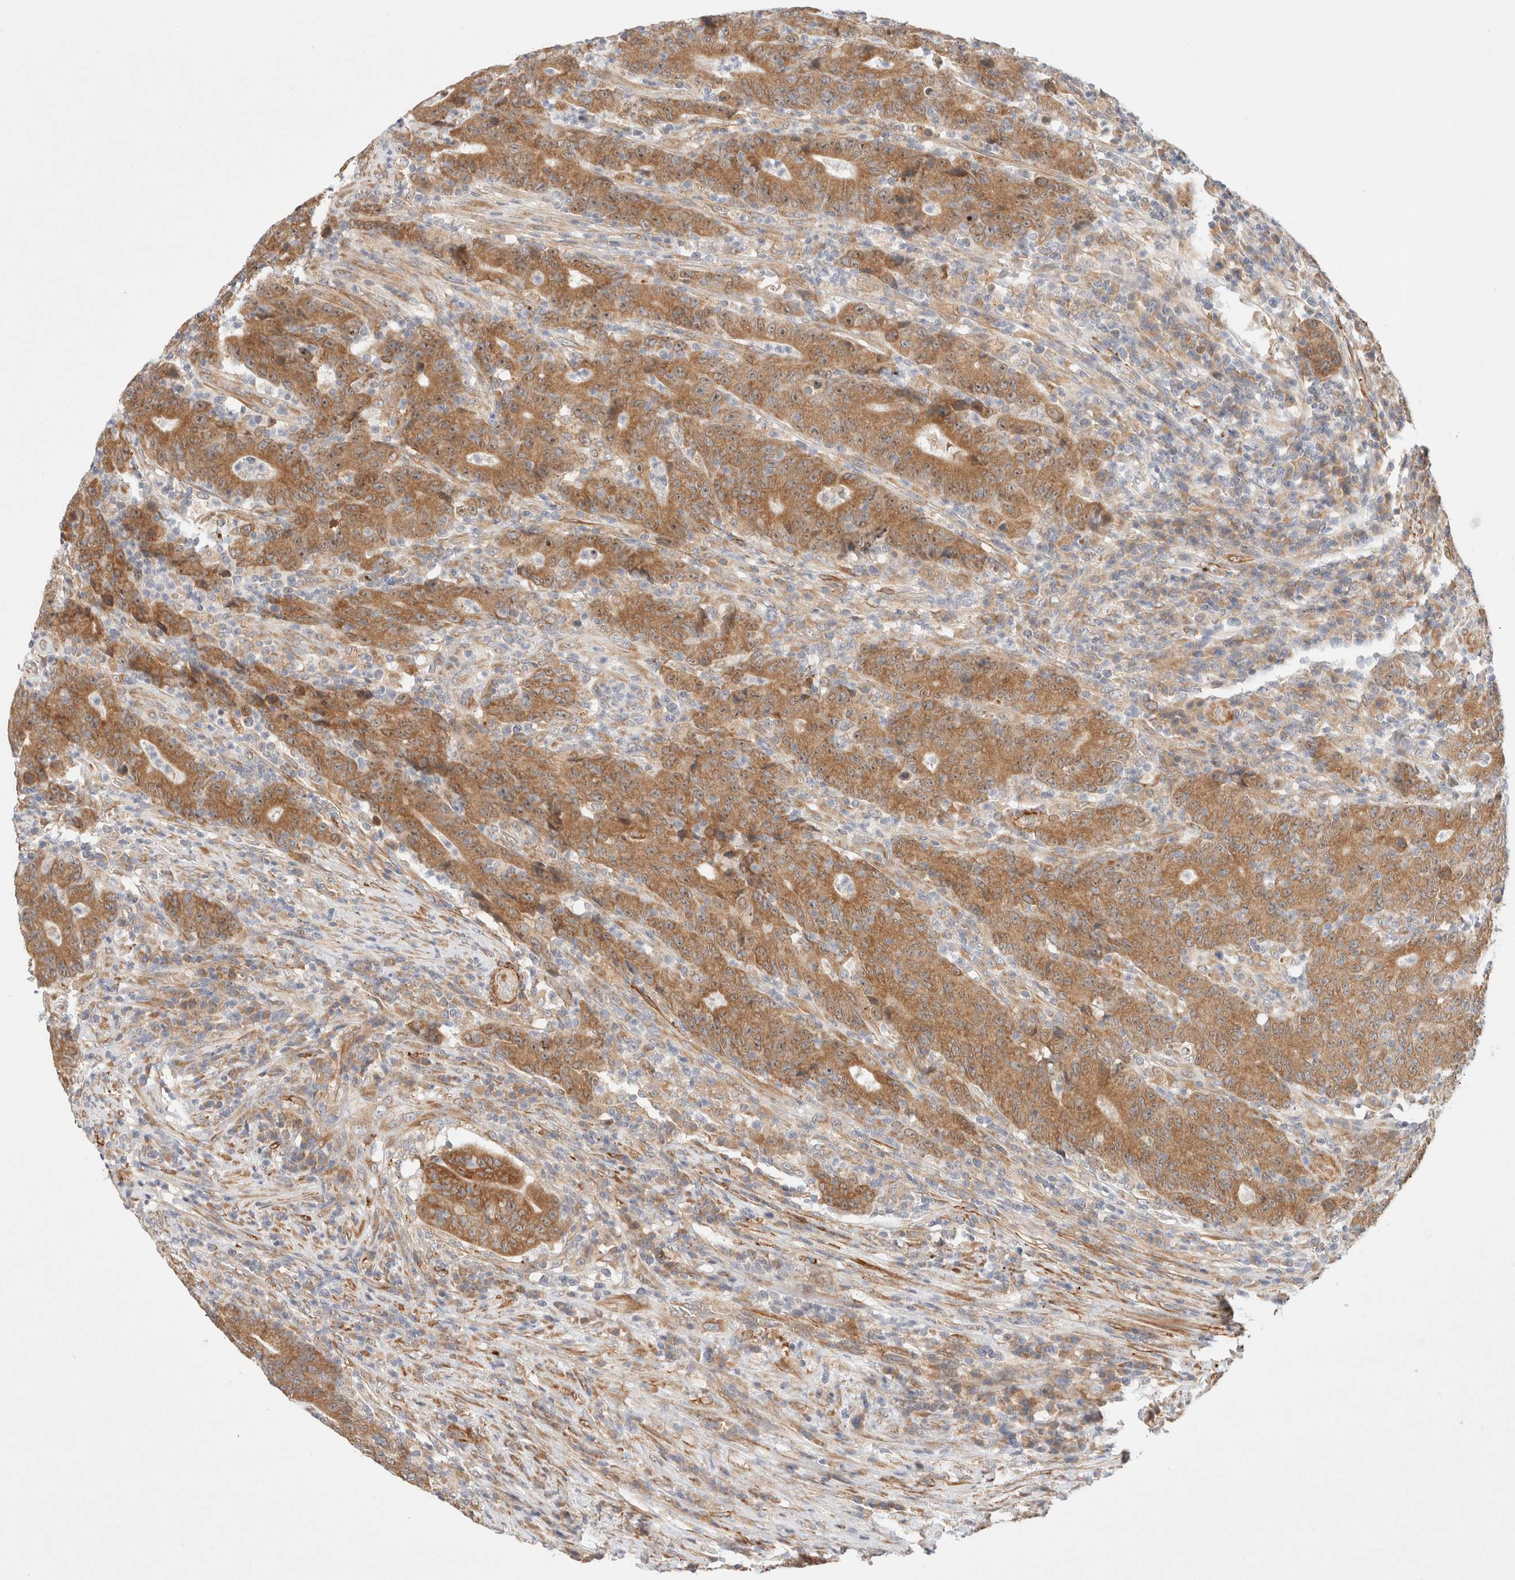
{"staining": {"intensity": "strong", "quantity": ">75%", "location": "cytoplasmic/membranous,nuclear"}, "tissue": "colorectal cancer", "cell_type": "Tumor cells", "image_type": "cancer", "snomed": [{"axis": "morphology", "description": "Normal tissue, NOS"}, {"axis": "morphology", "description": "Adenocarcinoma, NOS"}, {"axis": "topography", "description": "Colon"}], "caption": "Colorectal adenocarcinoma was stained to show a protein in brown. There is high levels of strong cytoplasmic/membranous and nuclear expression in approximately >75% of tumor cells. (DAB (3,3'-diaminobenzidine) IHC with brightfield microscopy, high magnification).", "gene": "RRP15", "patient": {"sex": "female", "age": 75}}